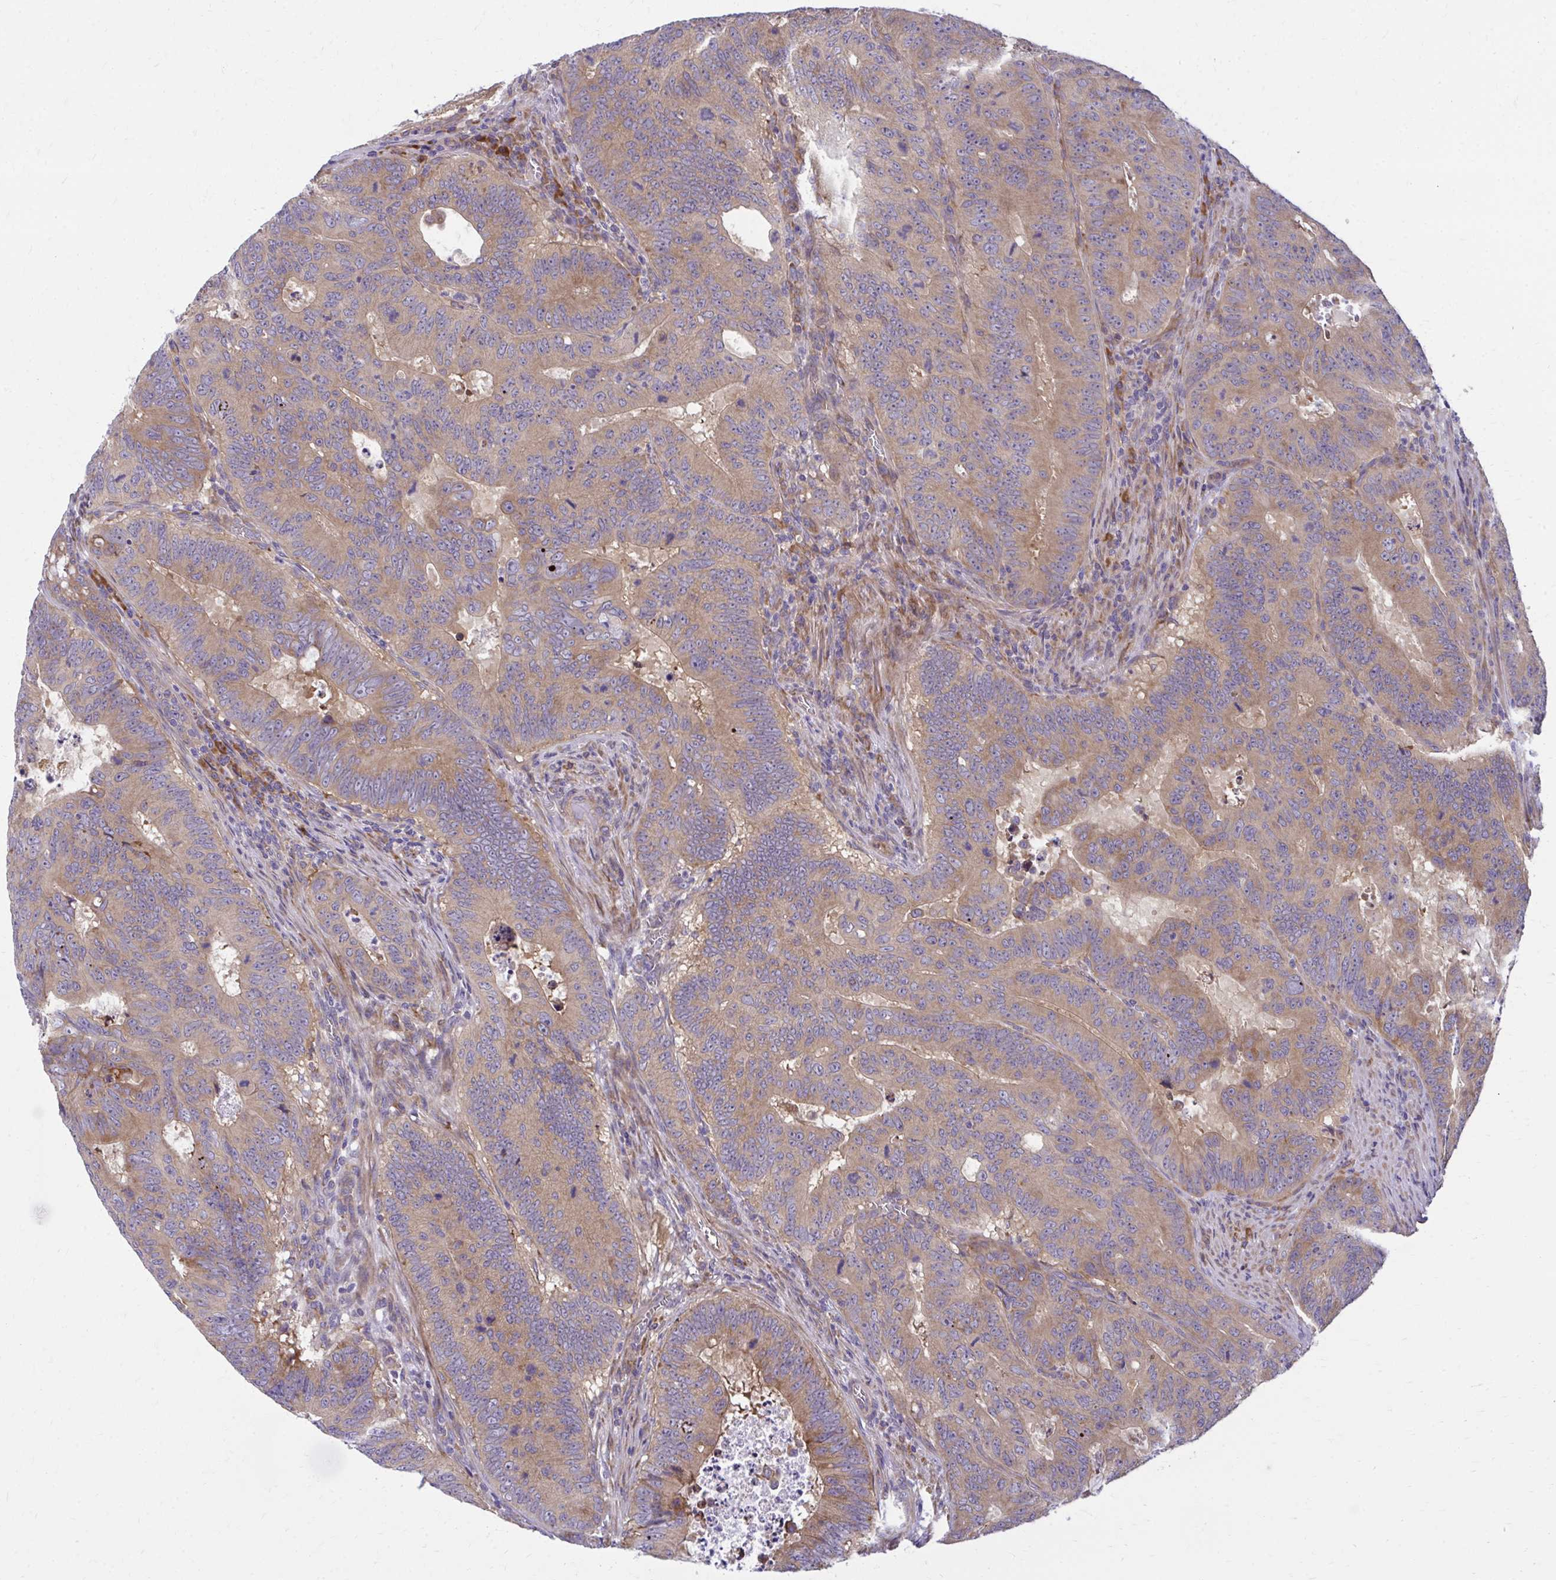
{"staining": {"intensity": "moderate", "quantity": ">75%", "location": "cytoplasmic/membranous"}, "tissue": "colorectal cancer", "cell_type": "Tumor cells", "image_type": "cancer", "snomed": [{"axis": "morphology", "description": "Adenocarcinoma, NOS"}, {"axis": "topography", "description": "Colon"}], "caption": "Immunohistochemical staining of human adenocarcinoma (colorectal) displays moderate cytoplasmic/membranous protein positivity in approximately >75% of tumor cells.", "gene": "CEMP1", "patient": {"sex": "male", "age": 62}}